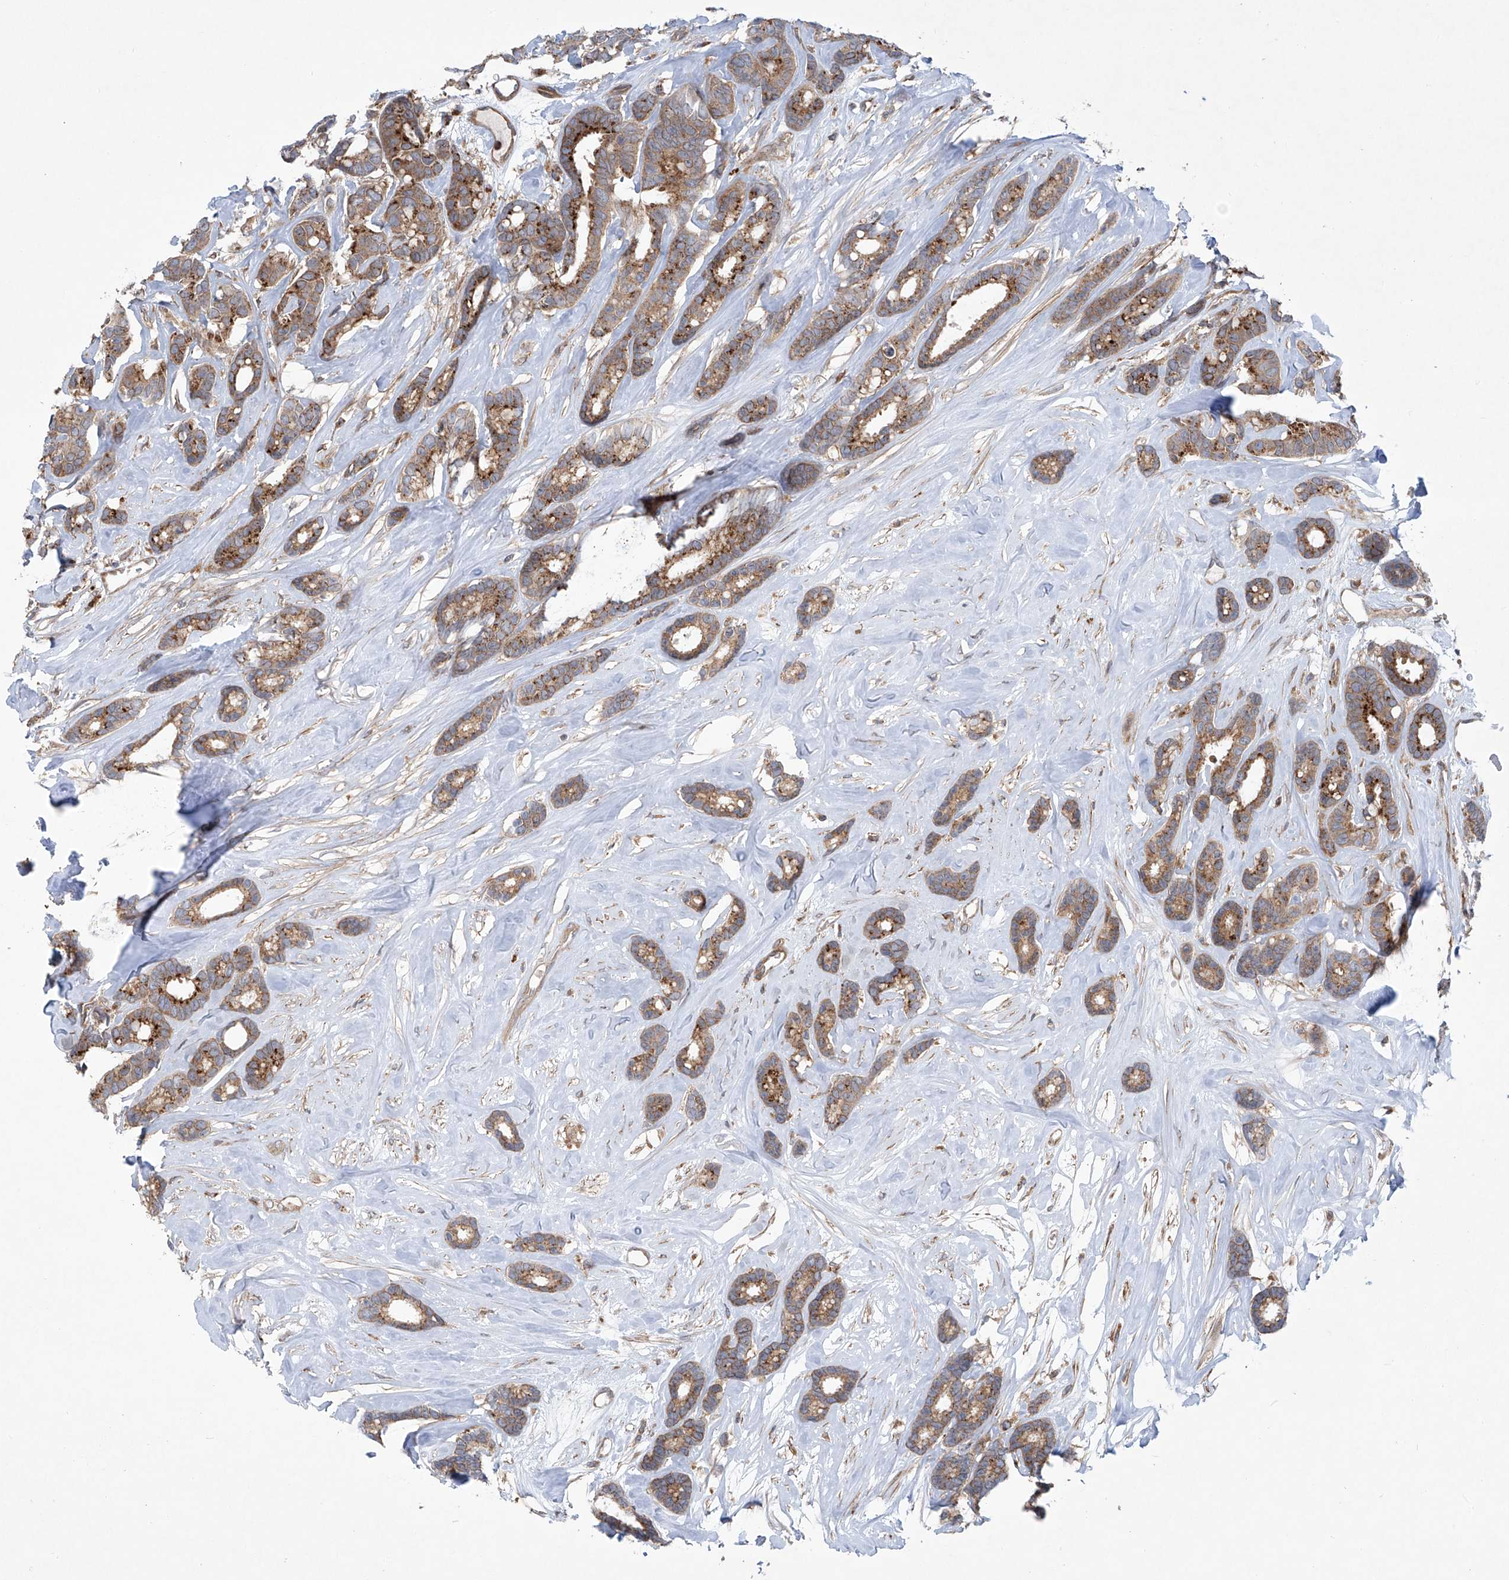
{"staining": {"intensity": "moderate", "quantity": ">75%", "location": "cytoplasmic/membranous"}, "tissue": "breast cancer", "cell_type": "Tumor cells", "image_type": "cancer", "snomed": [{"axis": "morphology", "description": "Duct carcinoma"}, {"axis": "topography", "description": "Breast"}], "caption": "Immunohistochemical staining of breast cancer (invasive ductal carcinoma) shows medium levels of moderate cytoplasmic/membranous protein staining in about >75% of tumor cells. The staining was performed using DAB (3,3'-diaminobenzidine), with brown indicating positive protein expression. Nuclei are stained blue with hematoxylin.", "gene": "KLC4", "patient": {"sex": "female", "age": 87}}